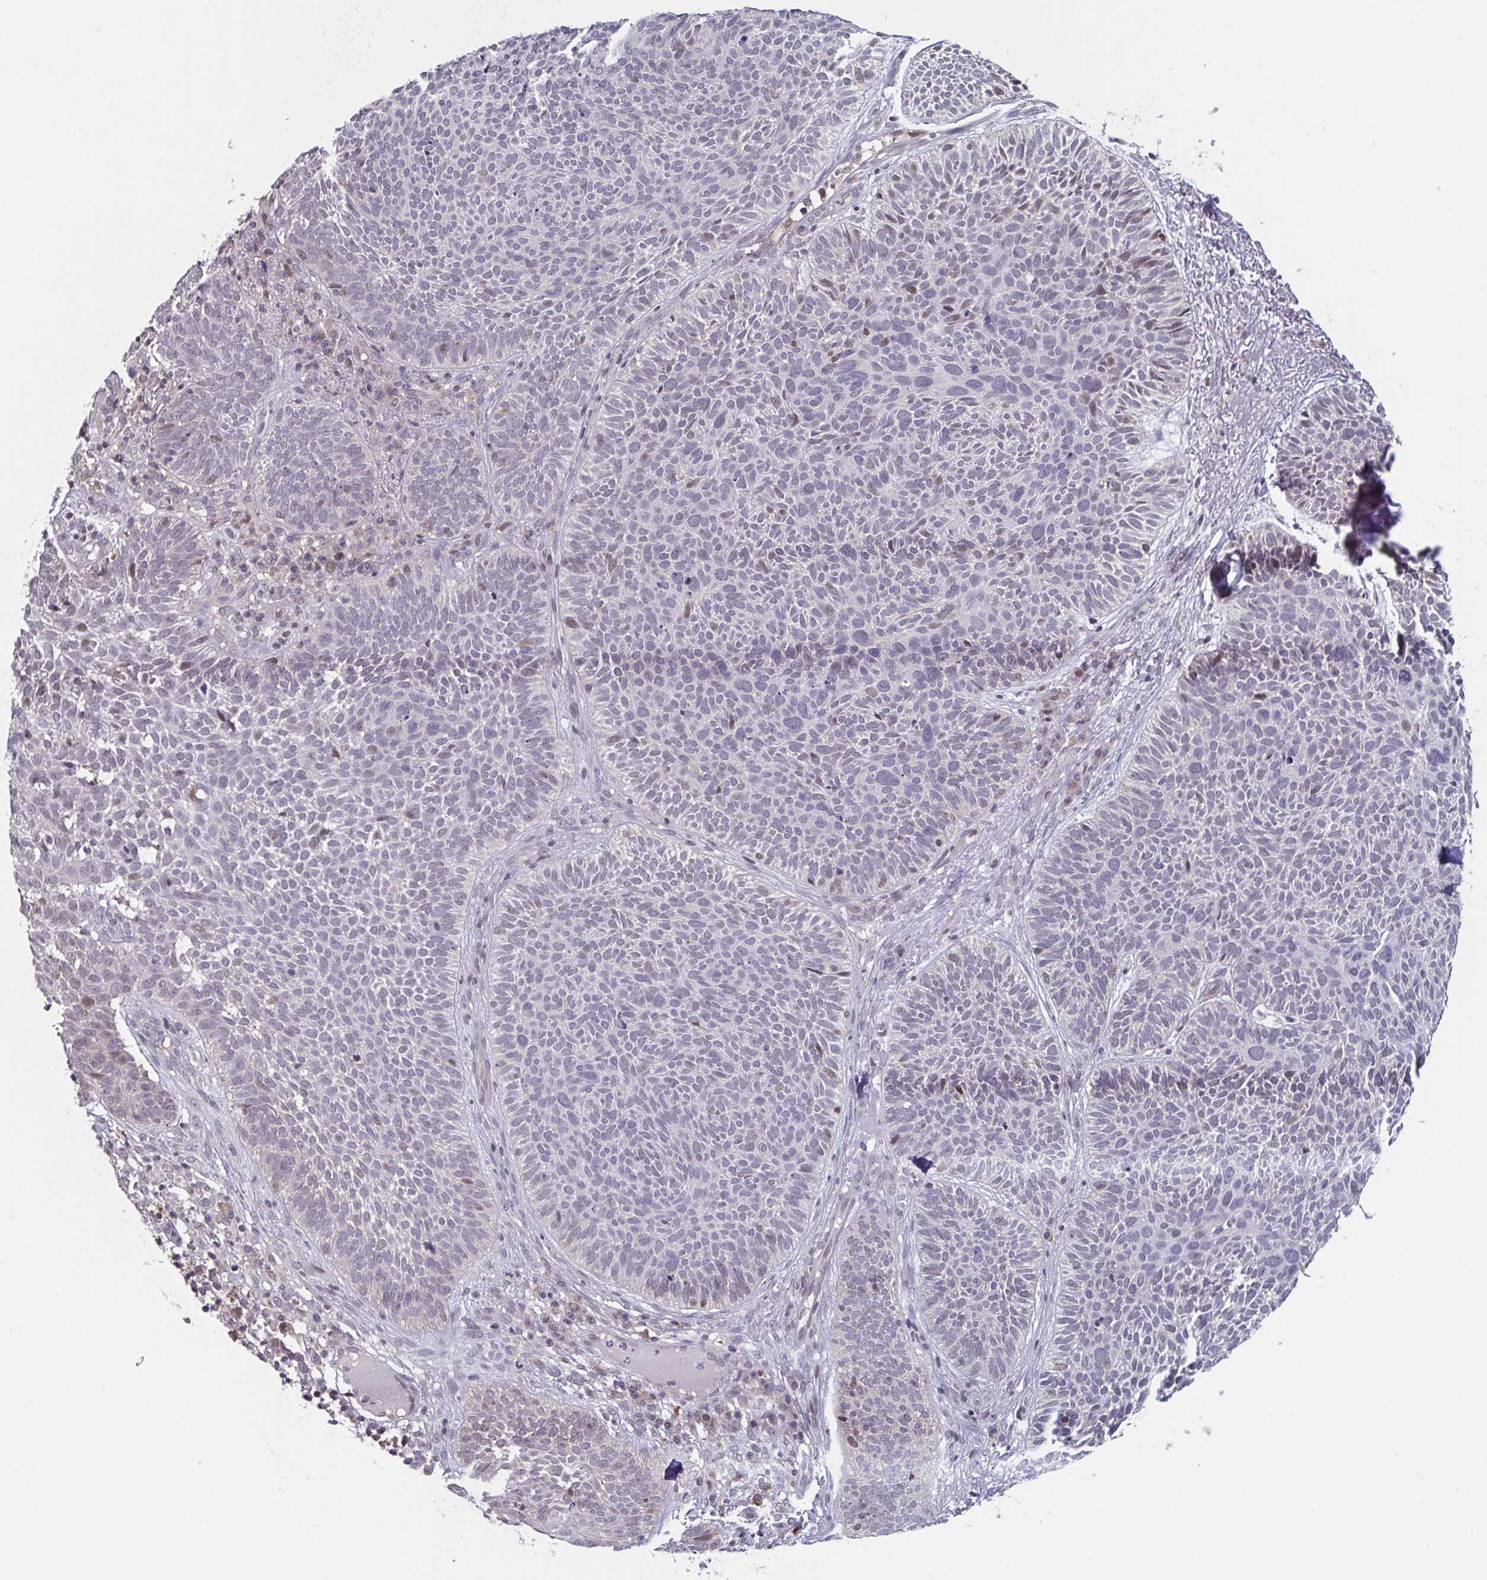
{"staining": {"intensity": "moderate", "quantity": "<25%", "location": "nuclear"}, "tissue": "skin cancer", "cell_type": "Tumor cells", "image_type": "cancer", "snomed": [{"axis": "morphology", "description": "Basal cell carcinoma"}, {"axis": "topography", "description": "Skin"}, {"axis": "topography", "description": "Skin of face"}], "caption": "Skin cancer stained with a protein marker shows moderate staining in tumor cells.", "gene": "RIOK1", "patient": {"sex": "female", "age": 82}}